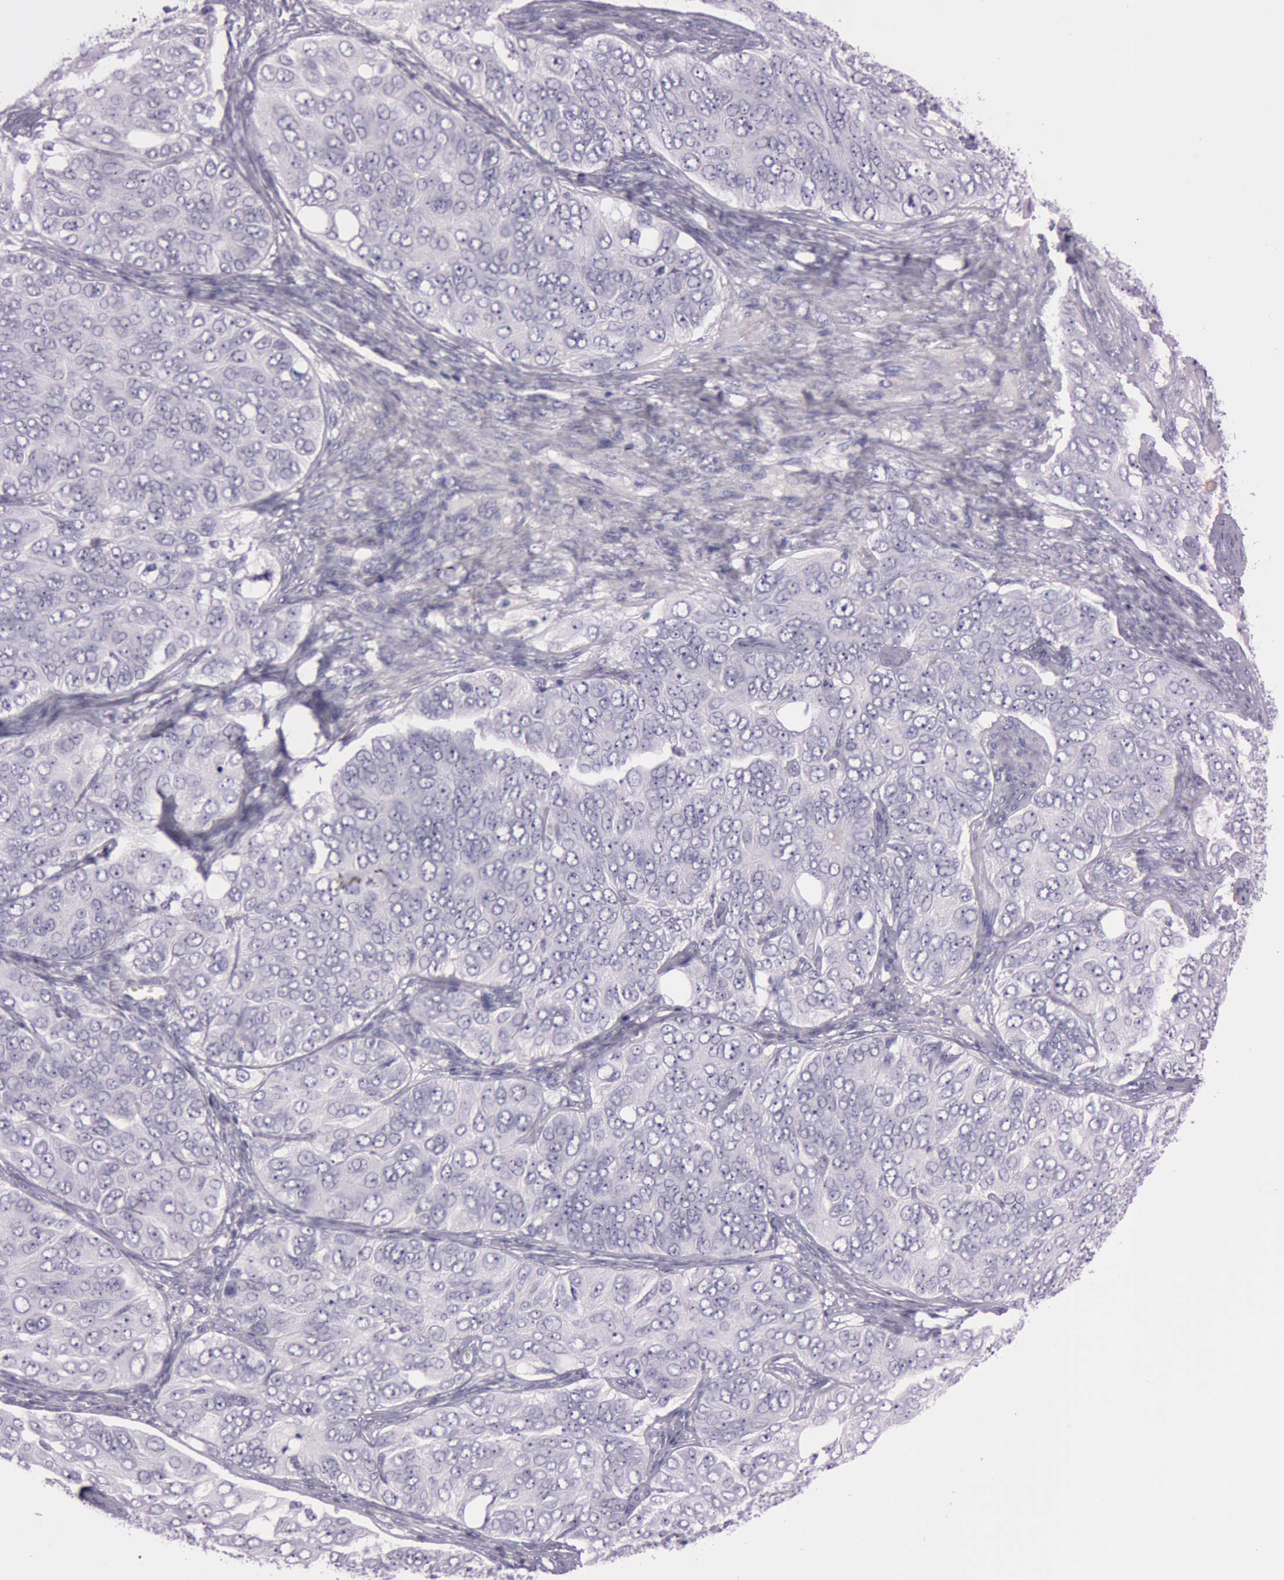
{"staining": {"intensity": "negative", "quantity": "none", "location": "none"}, "tissue": "ovarian cancer", "cell_type": "Tumor cells", "image_type": "cancer", "snomed": [{"axis": "morphology", "description": "Carcinoma, endometroid"}, {"axis": "topography", "description": "Ovary"}], "caption": "Ovarian cancer (endometroid carcinoma) was stained to show a protein in brown. There is no significant staining in tumor cells.", "gene": "S100A7", "patient": {"sex": "female", "age": 51}}